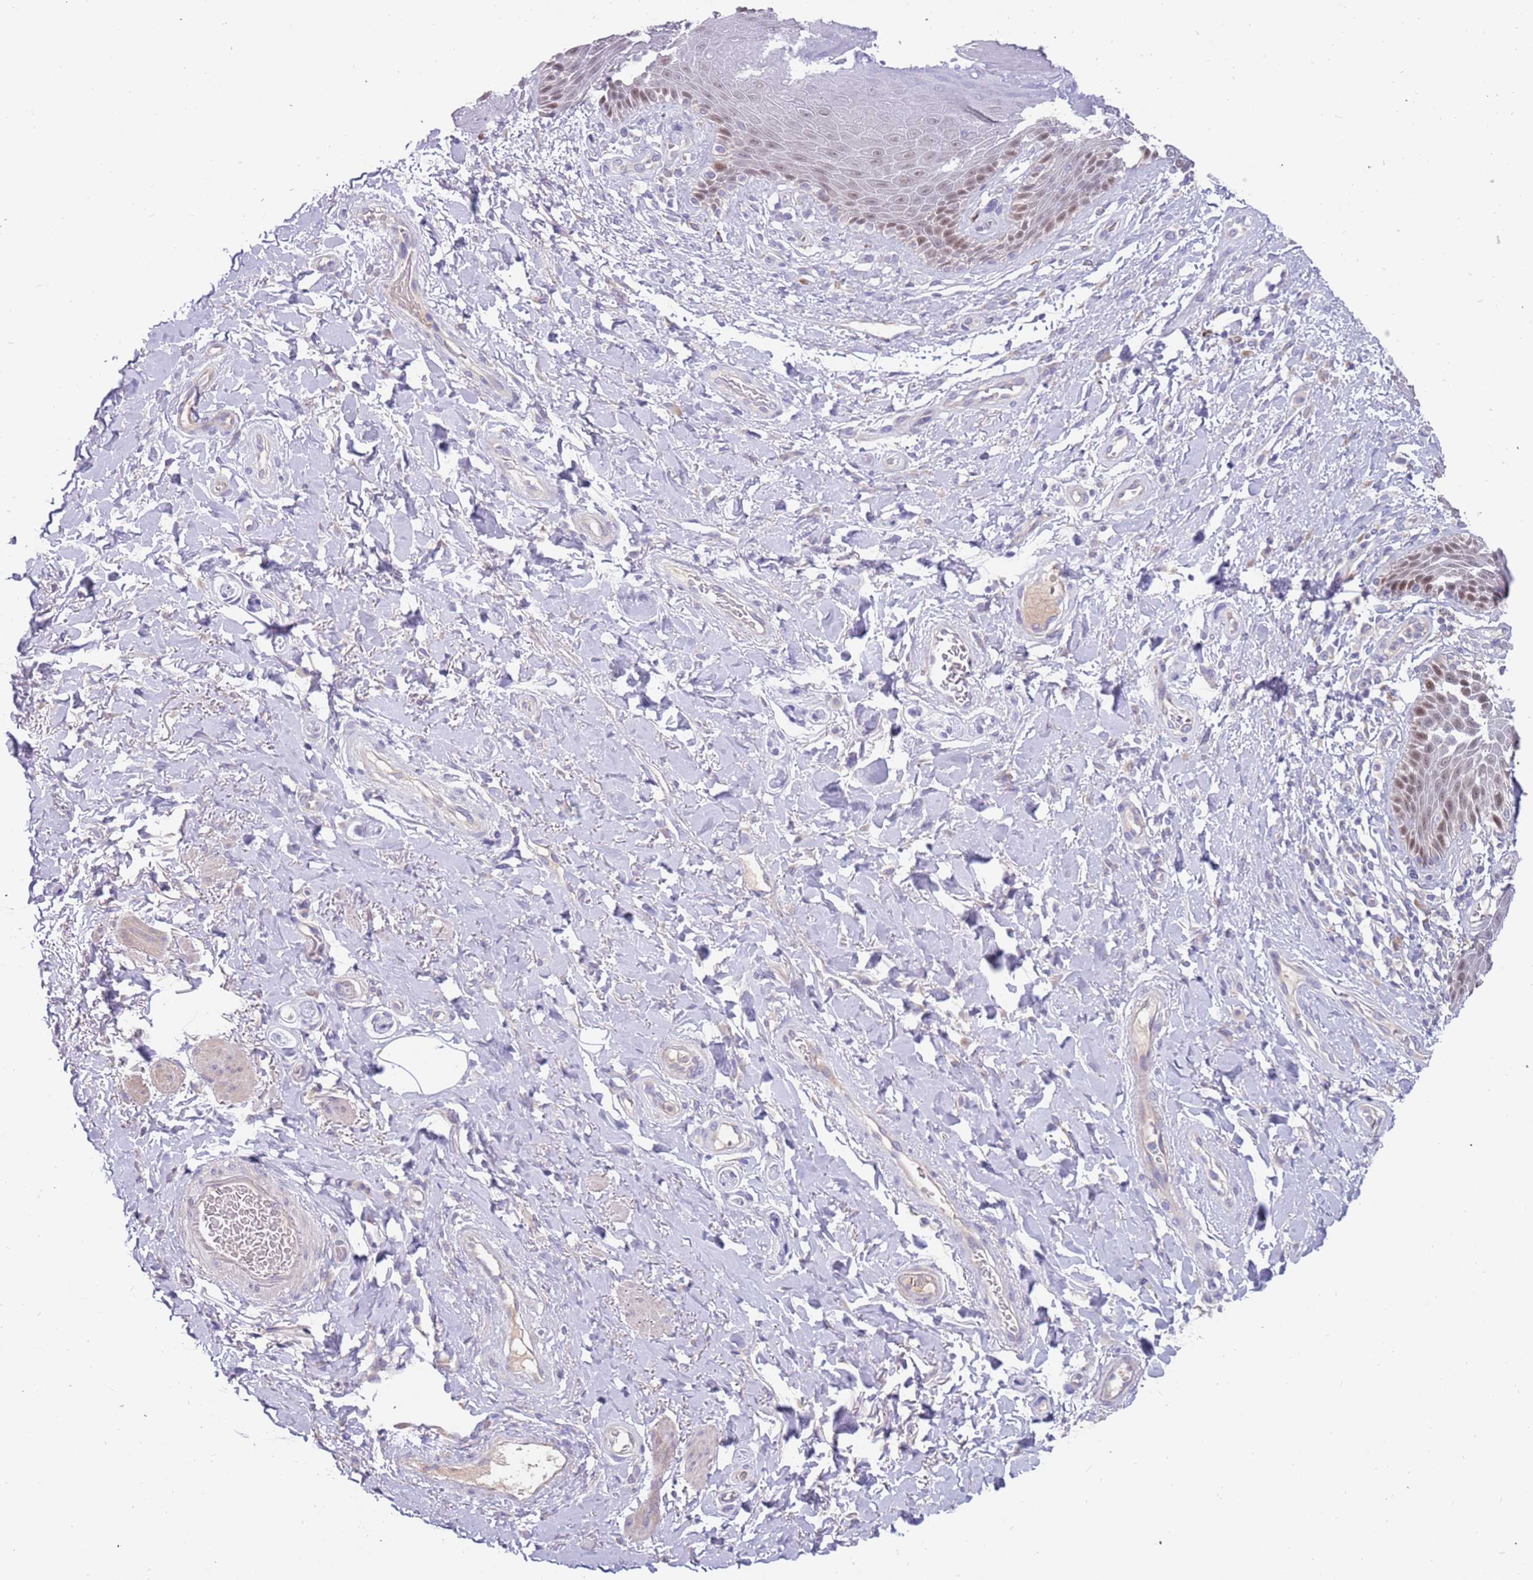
{"staining": {"intensity": "moderate", "quantity": "<25%", "location": "nuclear"}, "tissue": "skin", "cell_type": "Epidermal cells", "image_type": "normal", "snomed": [{"axis": "morphology", "description": "Normal tissue, NOS"}, {"axis": "topography", "description": "Anal"}], "caption": "Epidermal cells display low levels of moderate nuclear positivity in about <25% of cells in benign skin.", "gene": "ZNF746", "patient": {"sex": "female", "age": 89}}